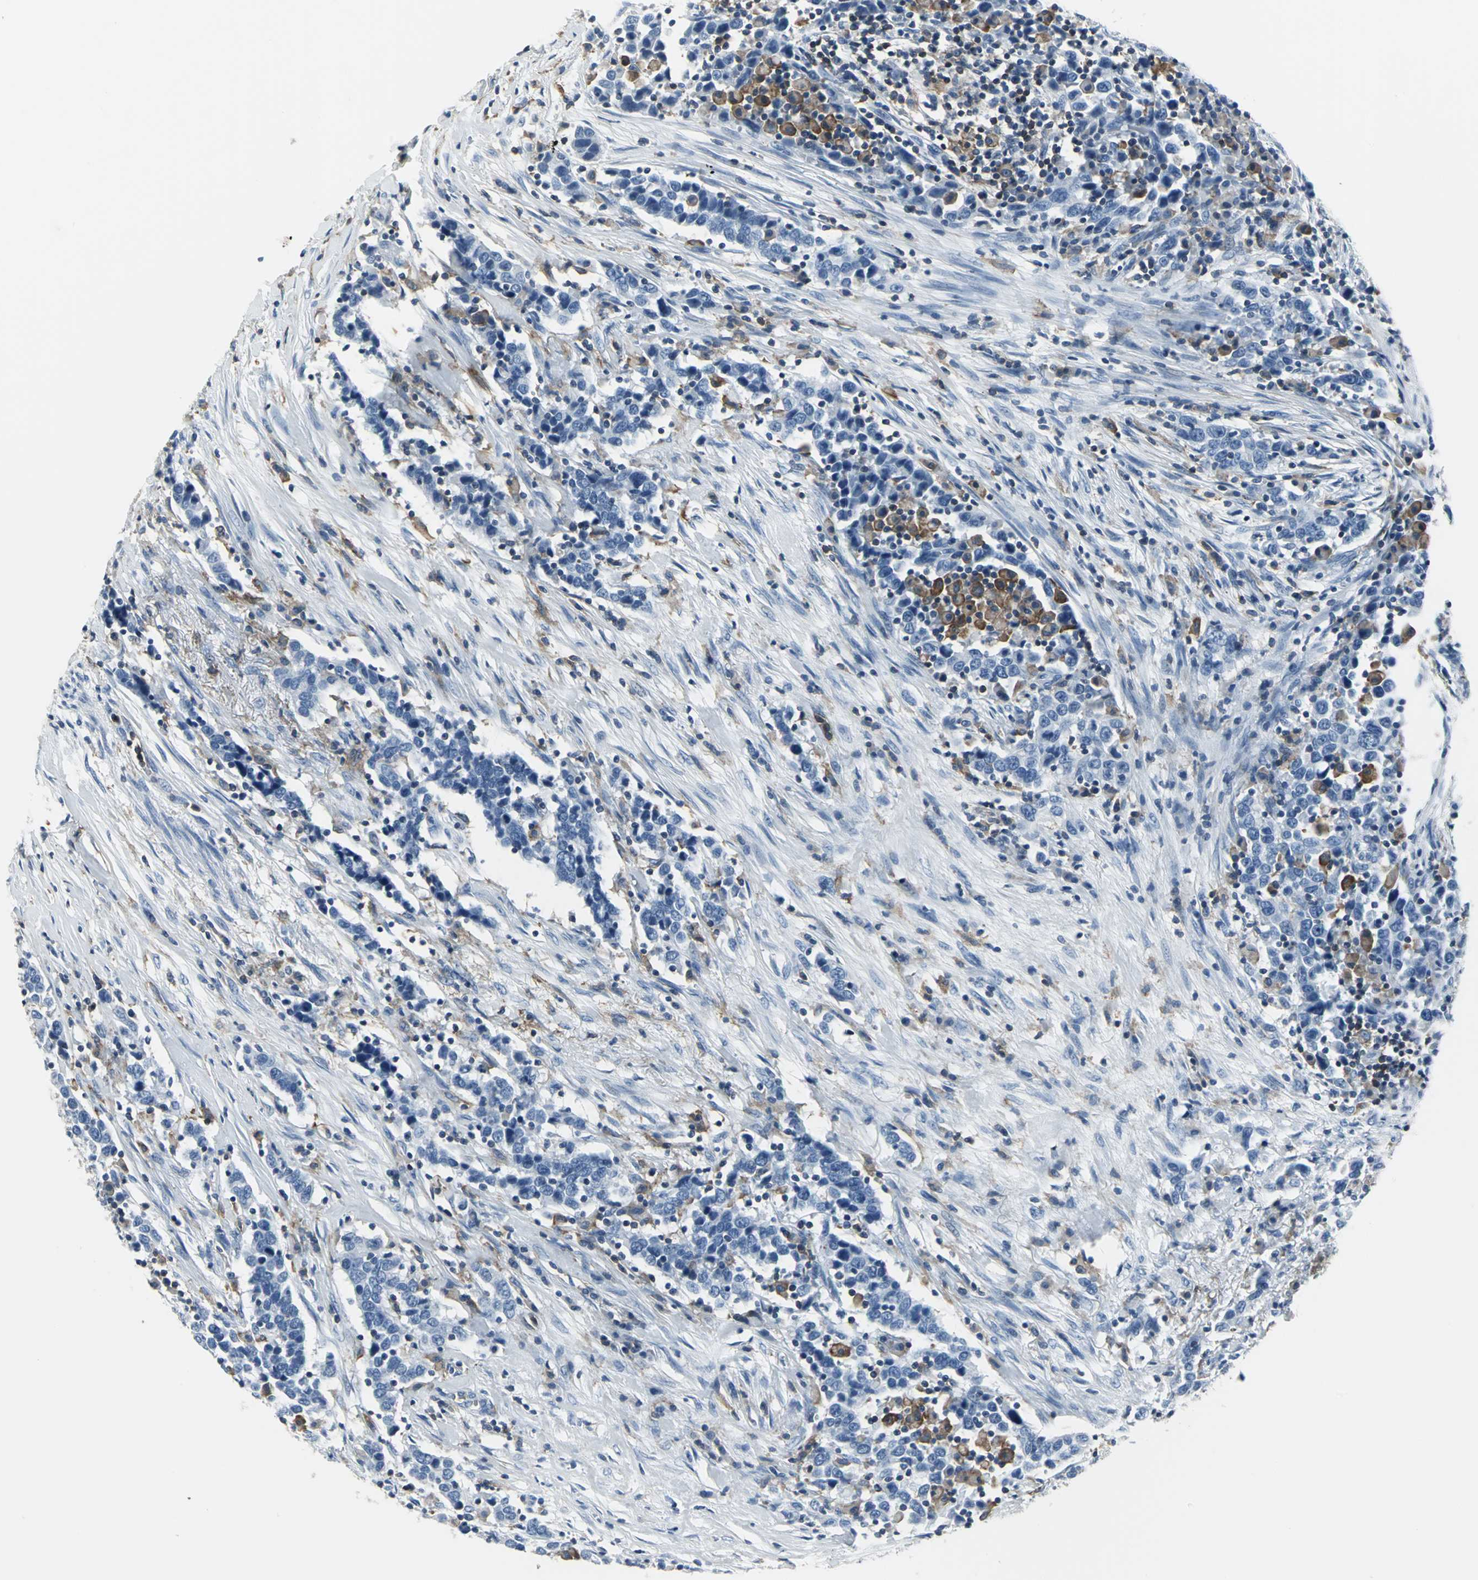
{"staining": {"intensity": "negative", "quantity": "none", "location": "none"}, "tissue": "urothelial cancer", "cell_type": "Tumor cells", "image_type": "cancer", "snomed": [{"axis": "morphology", "description": "Urothelial carcinoma, High grade"}, {"axis": "topography", "description": "Urinary bladder"}], "caption": "High magnification brightfield microscopy of urothelial cancer stained with DAB (3,3'-diaminobenzidine) (brown) and counterstained with hematoxylin (blue): tumor cells show no significant staining. The staining was performed using DAB (3,3'-diaminobenzidine) to visualize the protein expression in brown, while the nuclei were stained in blue with hematoxylin (Magnification: 20x).", "gene": "IQGAP2", "patient": {"sex": "male", "age": 61}}